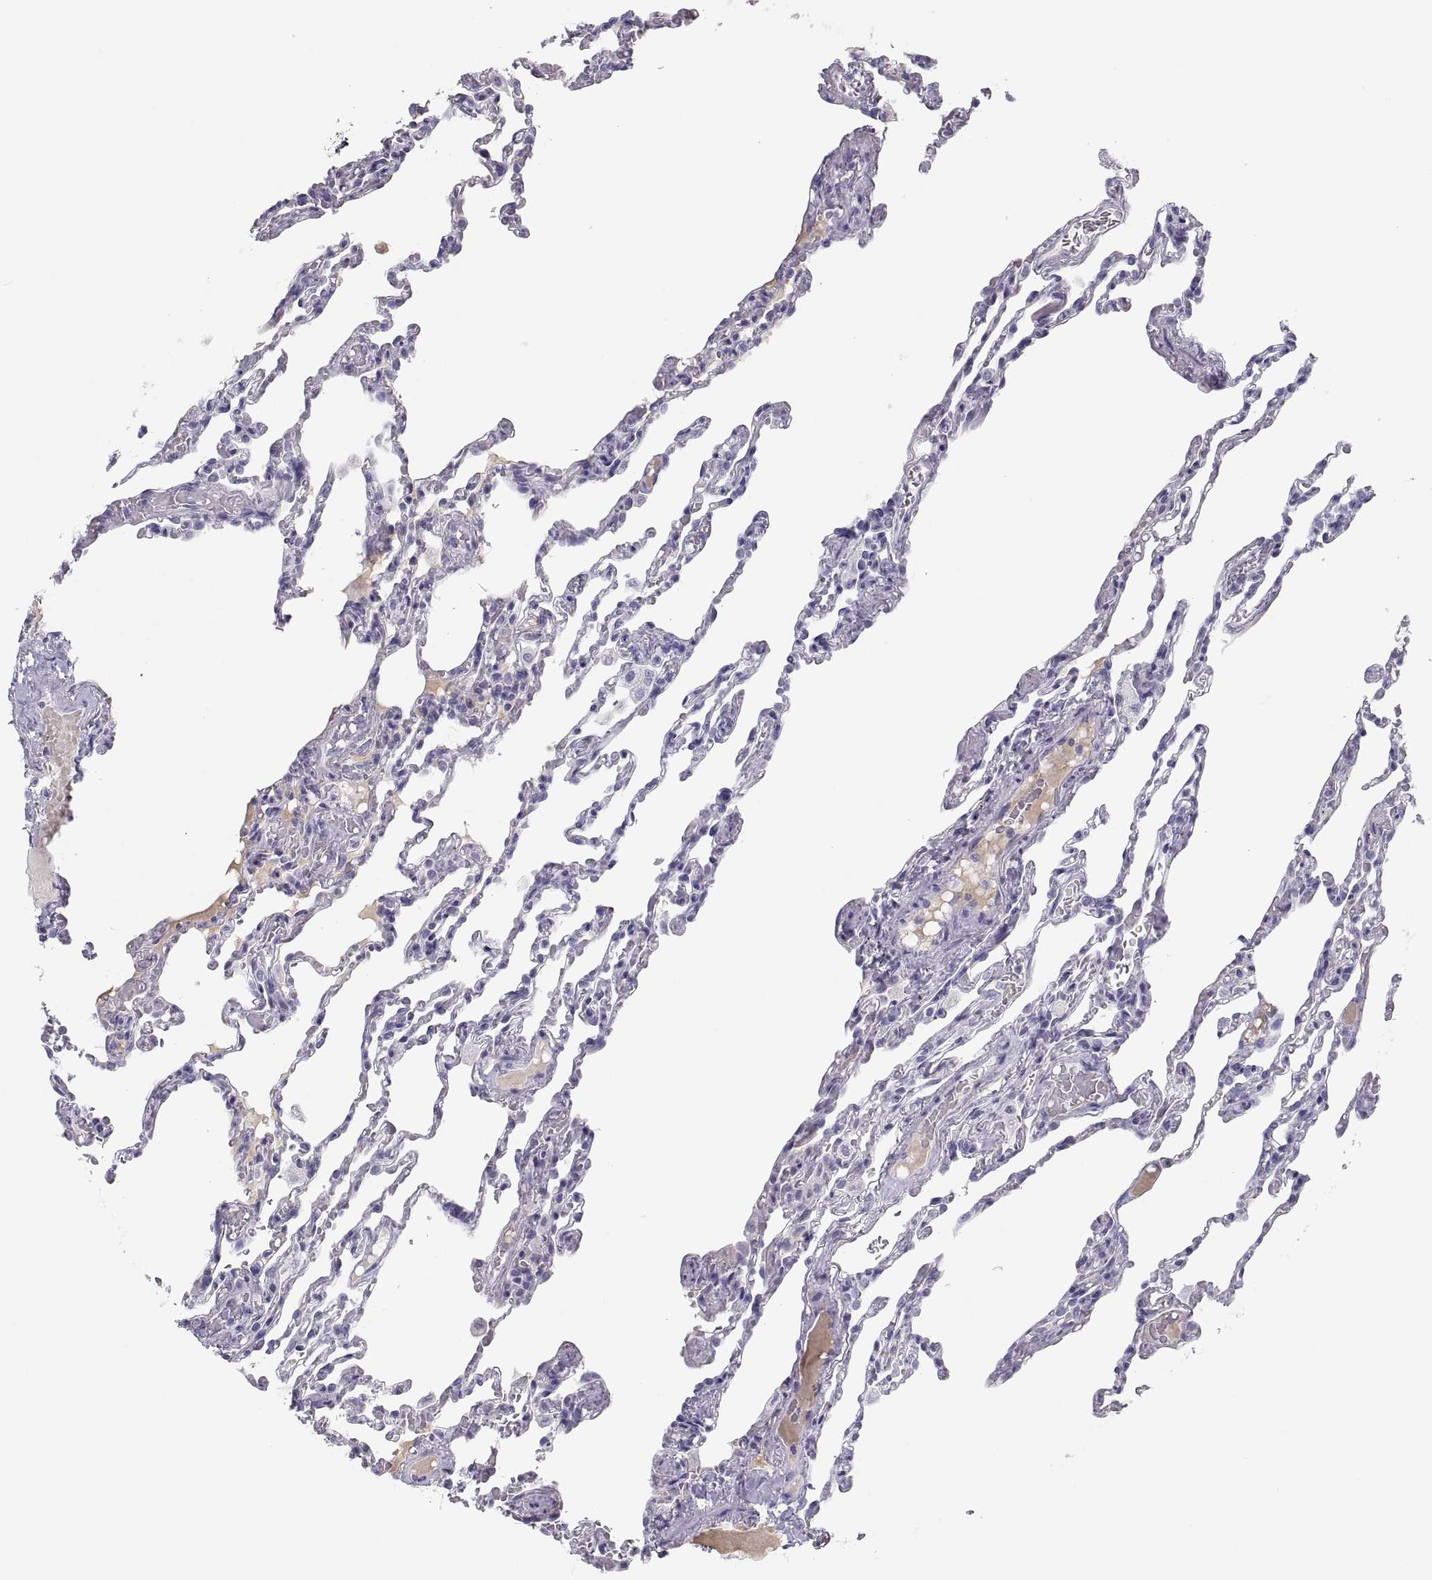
{"staining": {"intensity": "negative", "quantity": "none", "location": "none"}, "tissue": "lung", "cell_type": "Alveolar cells", "image_type": "normal", "snomed": [{"axis": "morphology", "description": "Normal tissue, NOS"}, {"axis": "topography", "description": "Lung"}], "caption": "High power microscopy image of an immunohistochemistry (IHC) micrograph of benign lung, revealing no significant expression in alveolar cells. (Stains: DAB immunohistochemistry with hematoxylin counter stain, Microscopy: brightfield microscopy at high magnification).", "gene": "MAGEB2", "patient": {"sex": "female", "age": 43}}